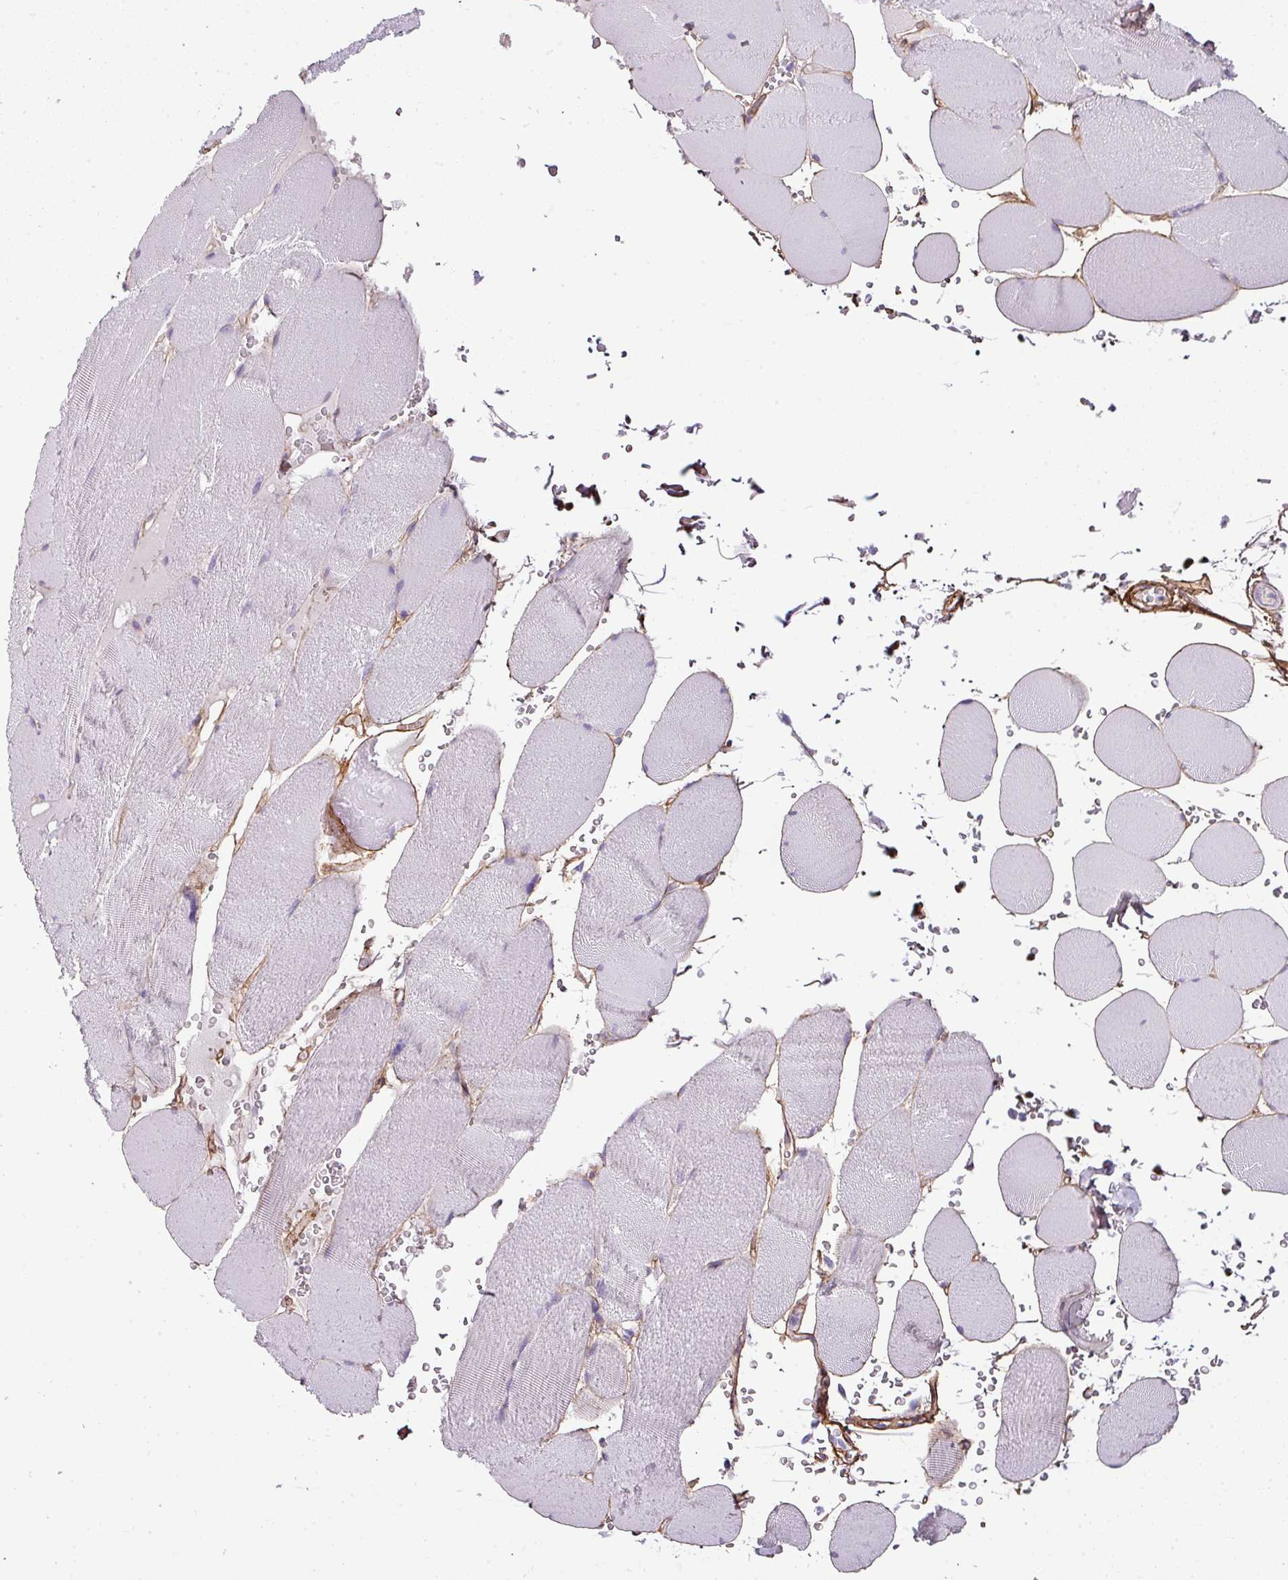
{"staining": {"intensity": "negative", "quantity": "none", "location": "none"}, "tissue": "skeletal muscle", "cell_type": "Myocytes", "image_type": "normal", "snomed": [{"axis": "morphology", "description": "Normal tissue, NOS"}, {"axis": "topography", "description": "Skeletal muscle"}, {"axis": "topography", "description": "Head-Neck"}], "caption": "DAB immunohistochemical staining of unremarkable human skeletal muscle exhibits no significant positivity in myocytes. (DAB immunohistochemistry with hematoxylin counter stain).", "gene": "PARD6G", "patient": {"sex": "male", "age": 66}}